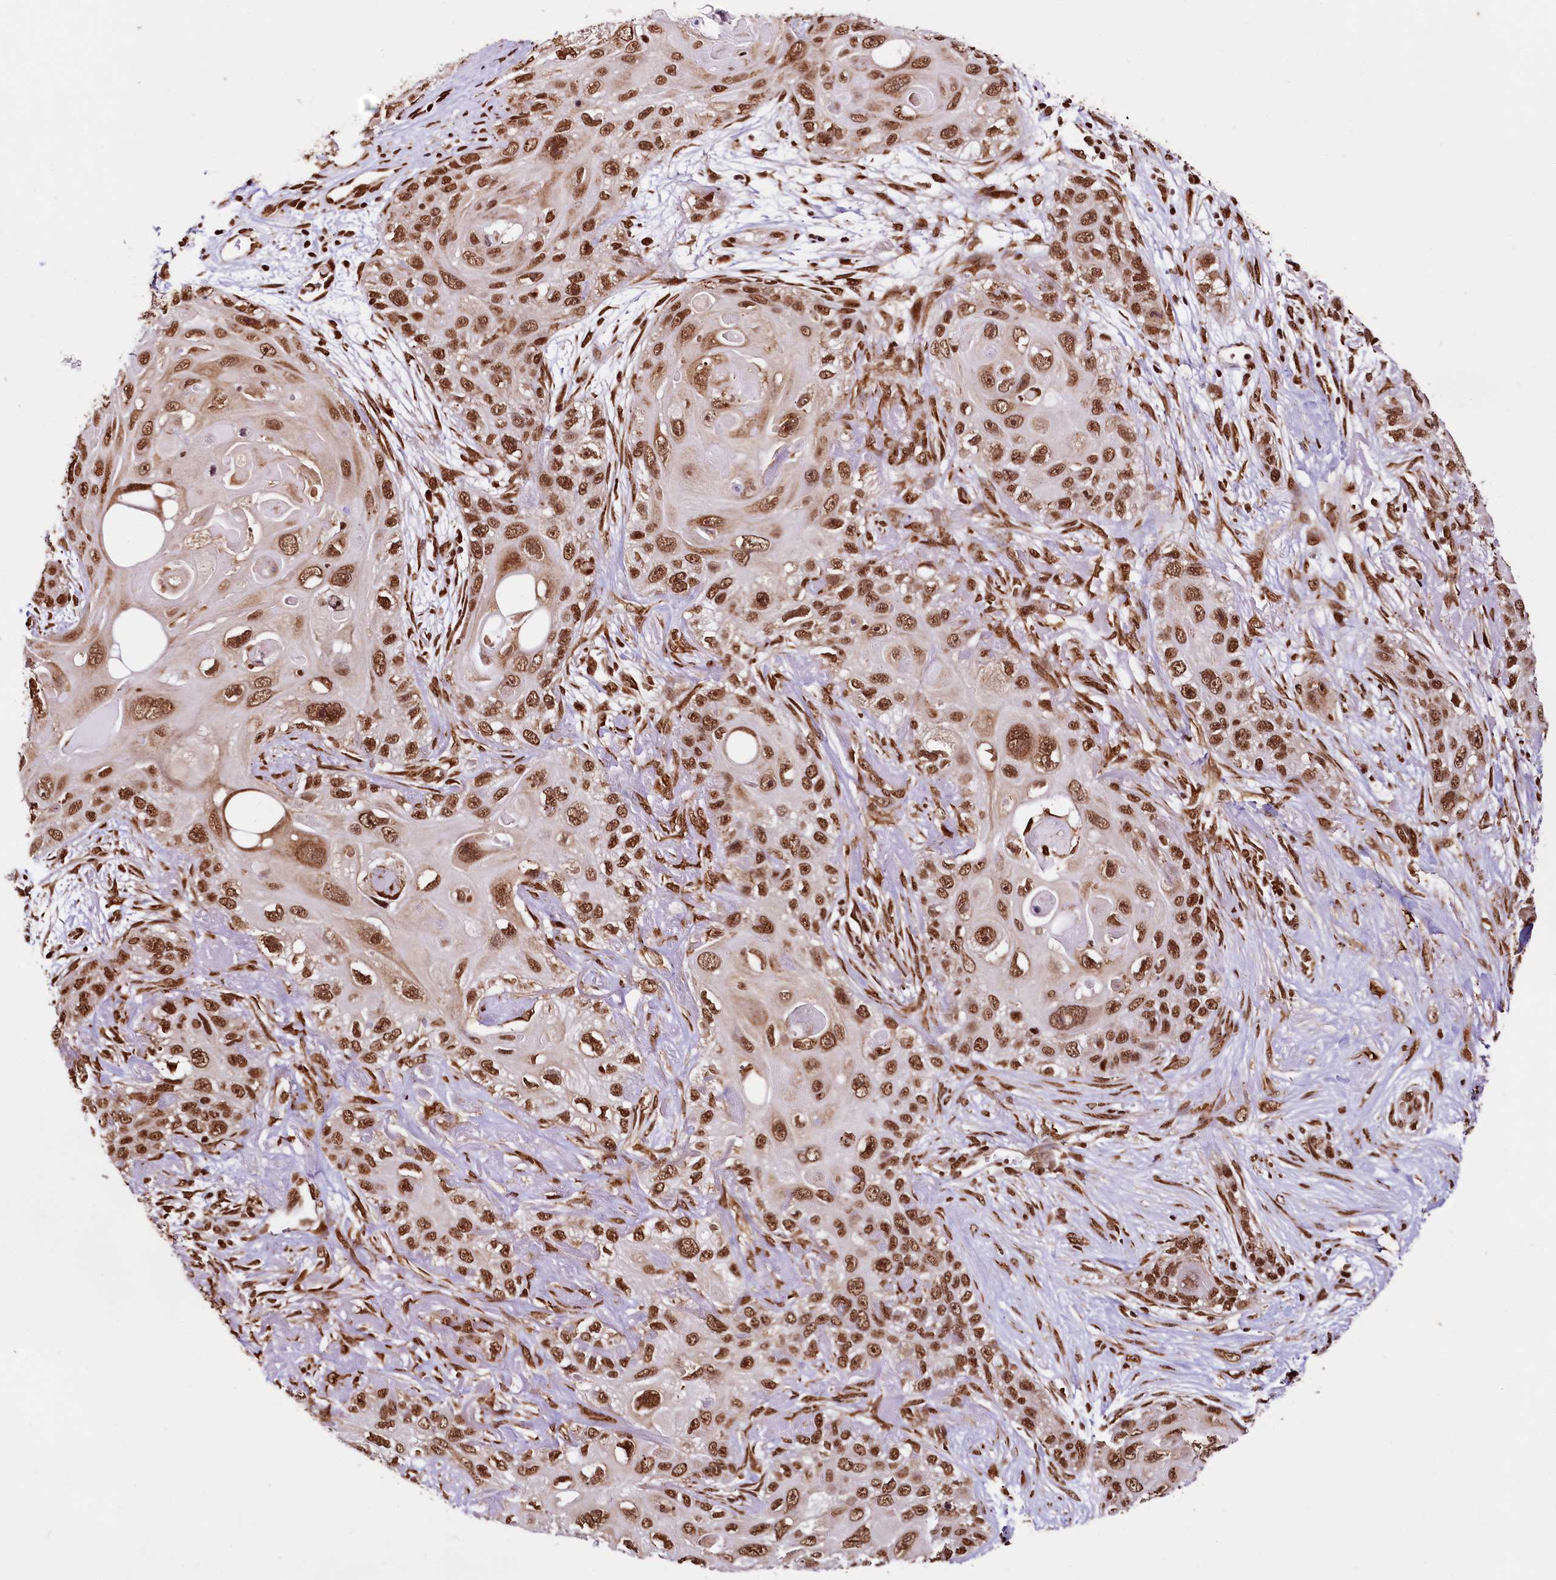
{"staining": {"intensity": "moderate", "quantity": ">75%", "location": "nuclear"}, "tissue": "skin cancer", "cell_type": "Tumor cells", "image_type": "cancer", "snomed": [{"axis": "morphology", "description": "Normal tissue, NOS"}, {"axis": "morphology", "description": "Squamous cell carcinoma, NOS"}, {"axis": "topography", "description": "Skin"}], "caption": "This photomicrograph exhibits immunohistochemistry staining of human squamous cell carcinoma (skin), with medium moderate nuclear expression in about >75% of tumor cells.", "gene": "PDS5B", "patient": {"sex": "male", "age": 72}}